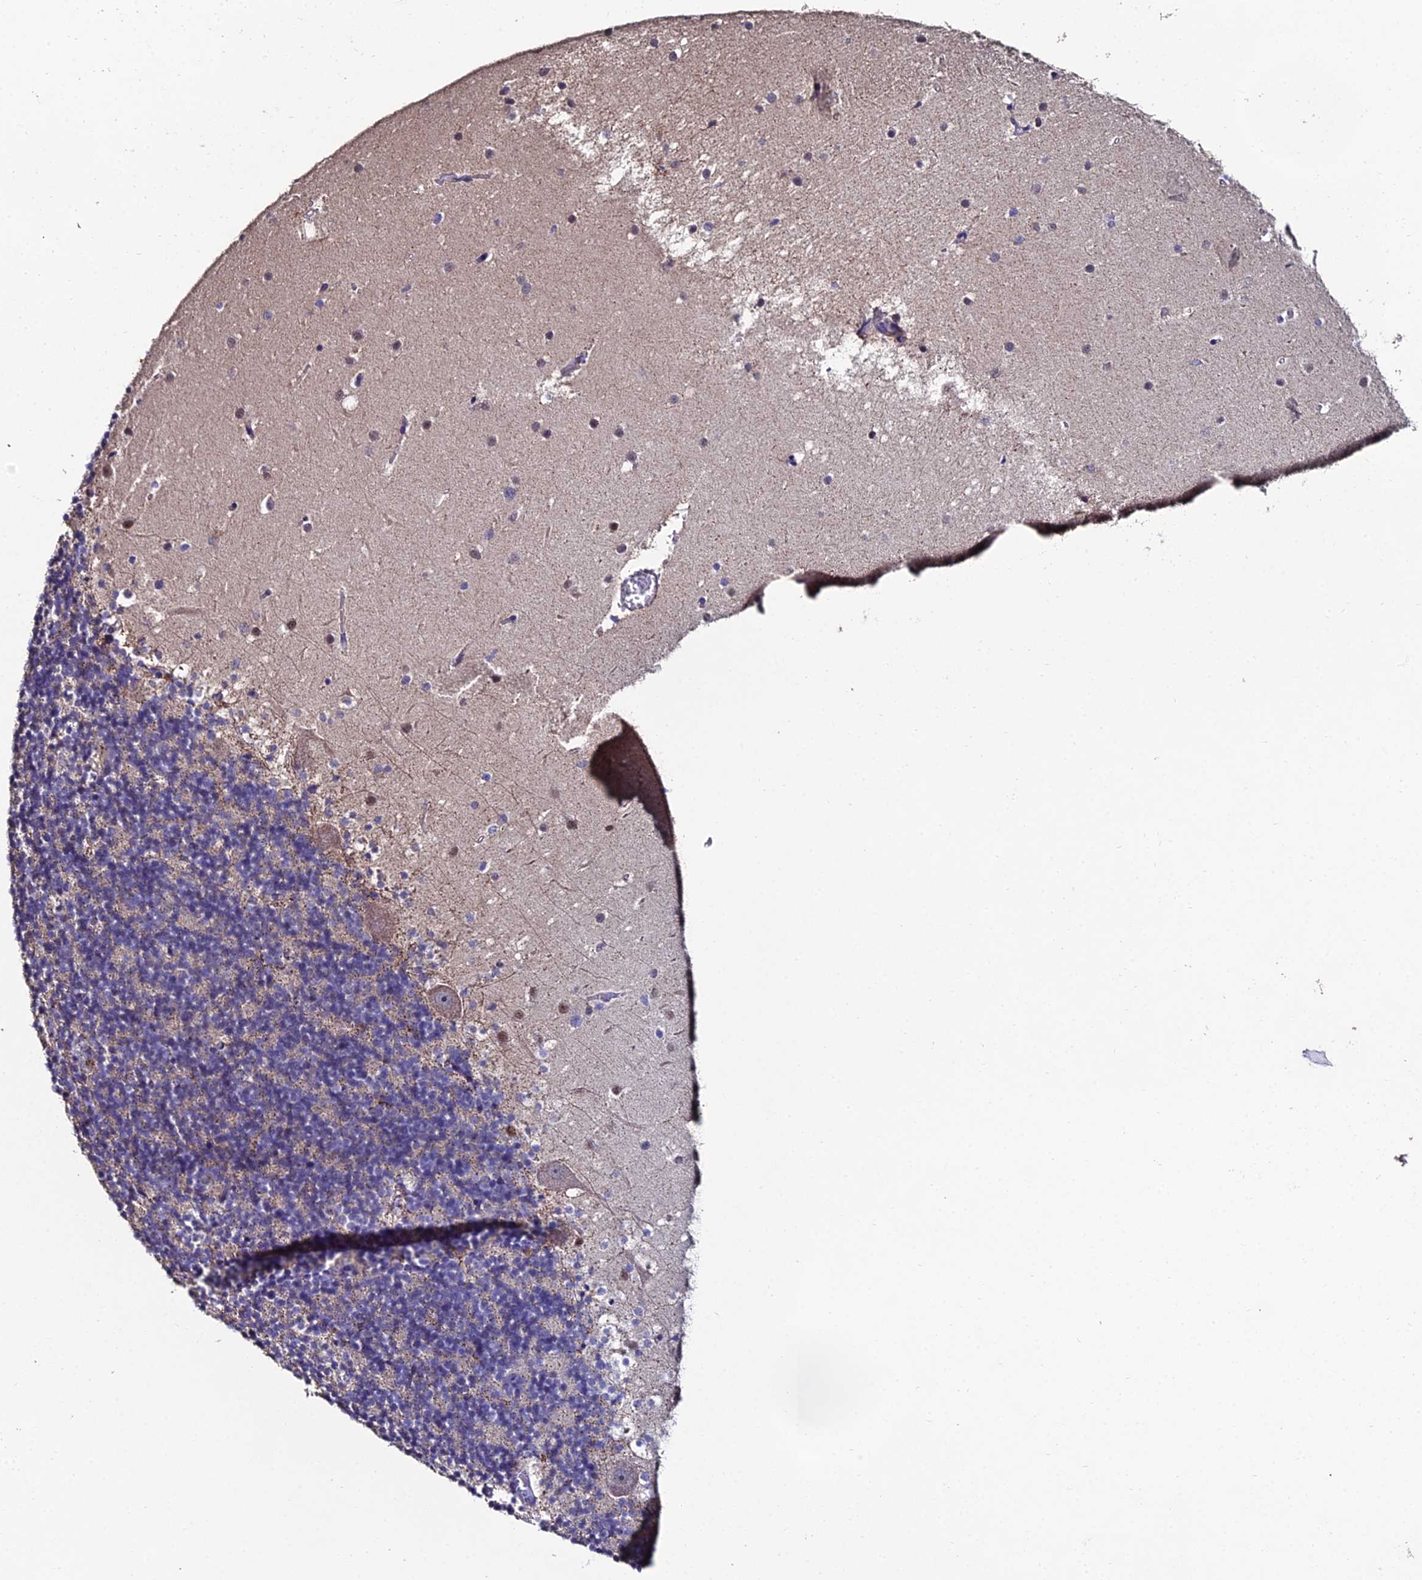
{"staining": {"intensity": "negative", "quantity": "none", "location": "none"}, "tissue": "cerebellum", "cell_type": "Cells in granular layer", "image_type": "normal", "snomed": [{"axis": "morphology", "description": "Normal tissue, NOS"}, {"axis": "topography", "description": "Cerebellum"}], "caption": "This is an IHC photomicrograph of normal human cerebellum. There is no expression in cells in granular layer.", "gene": "ESRRG", "patient": {"sex": "male", "age": 54}}